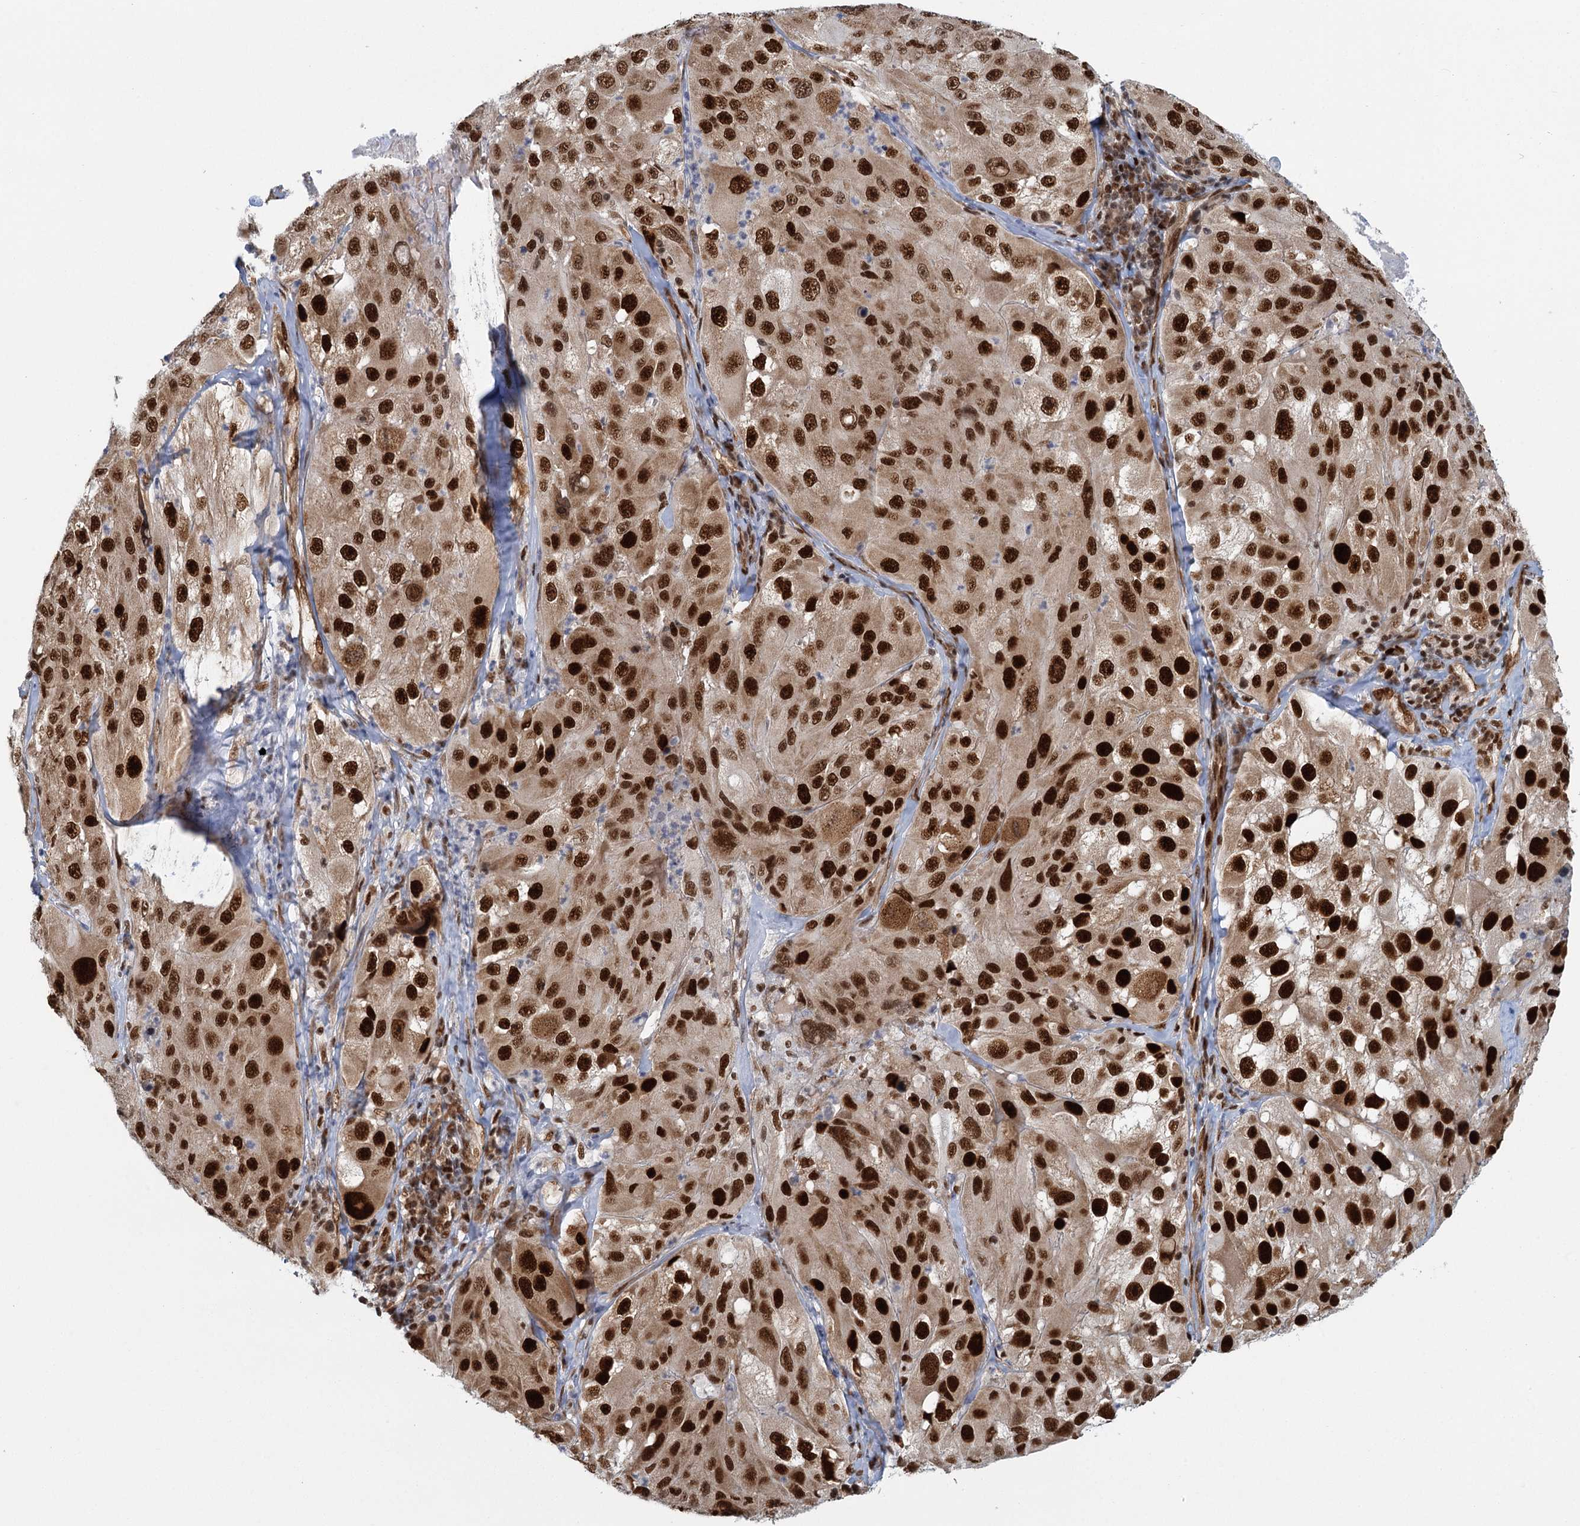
{"staining": {"intensity": "strong", "quantity": ">75%", "location": "nuclear"}, "tissue": "melanoma", "cell_type": "Tumor cells", "image_type": "cancer", "snomed": [{"axis": "morphology", "description": "Malignant melanoma, Metastatic site"}, {"axis": "topography", "description": "Lymph node"}], "caption": "A photomicrograph of malignant melanoma (metastatic site) stained for a protein demonstrates strong nuclear brown staining in tumor cells.", "gene": "GPATCH11", "patient": {"sex": "male", "age": 62}}